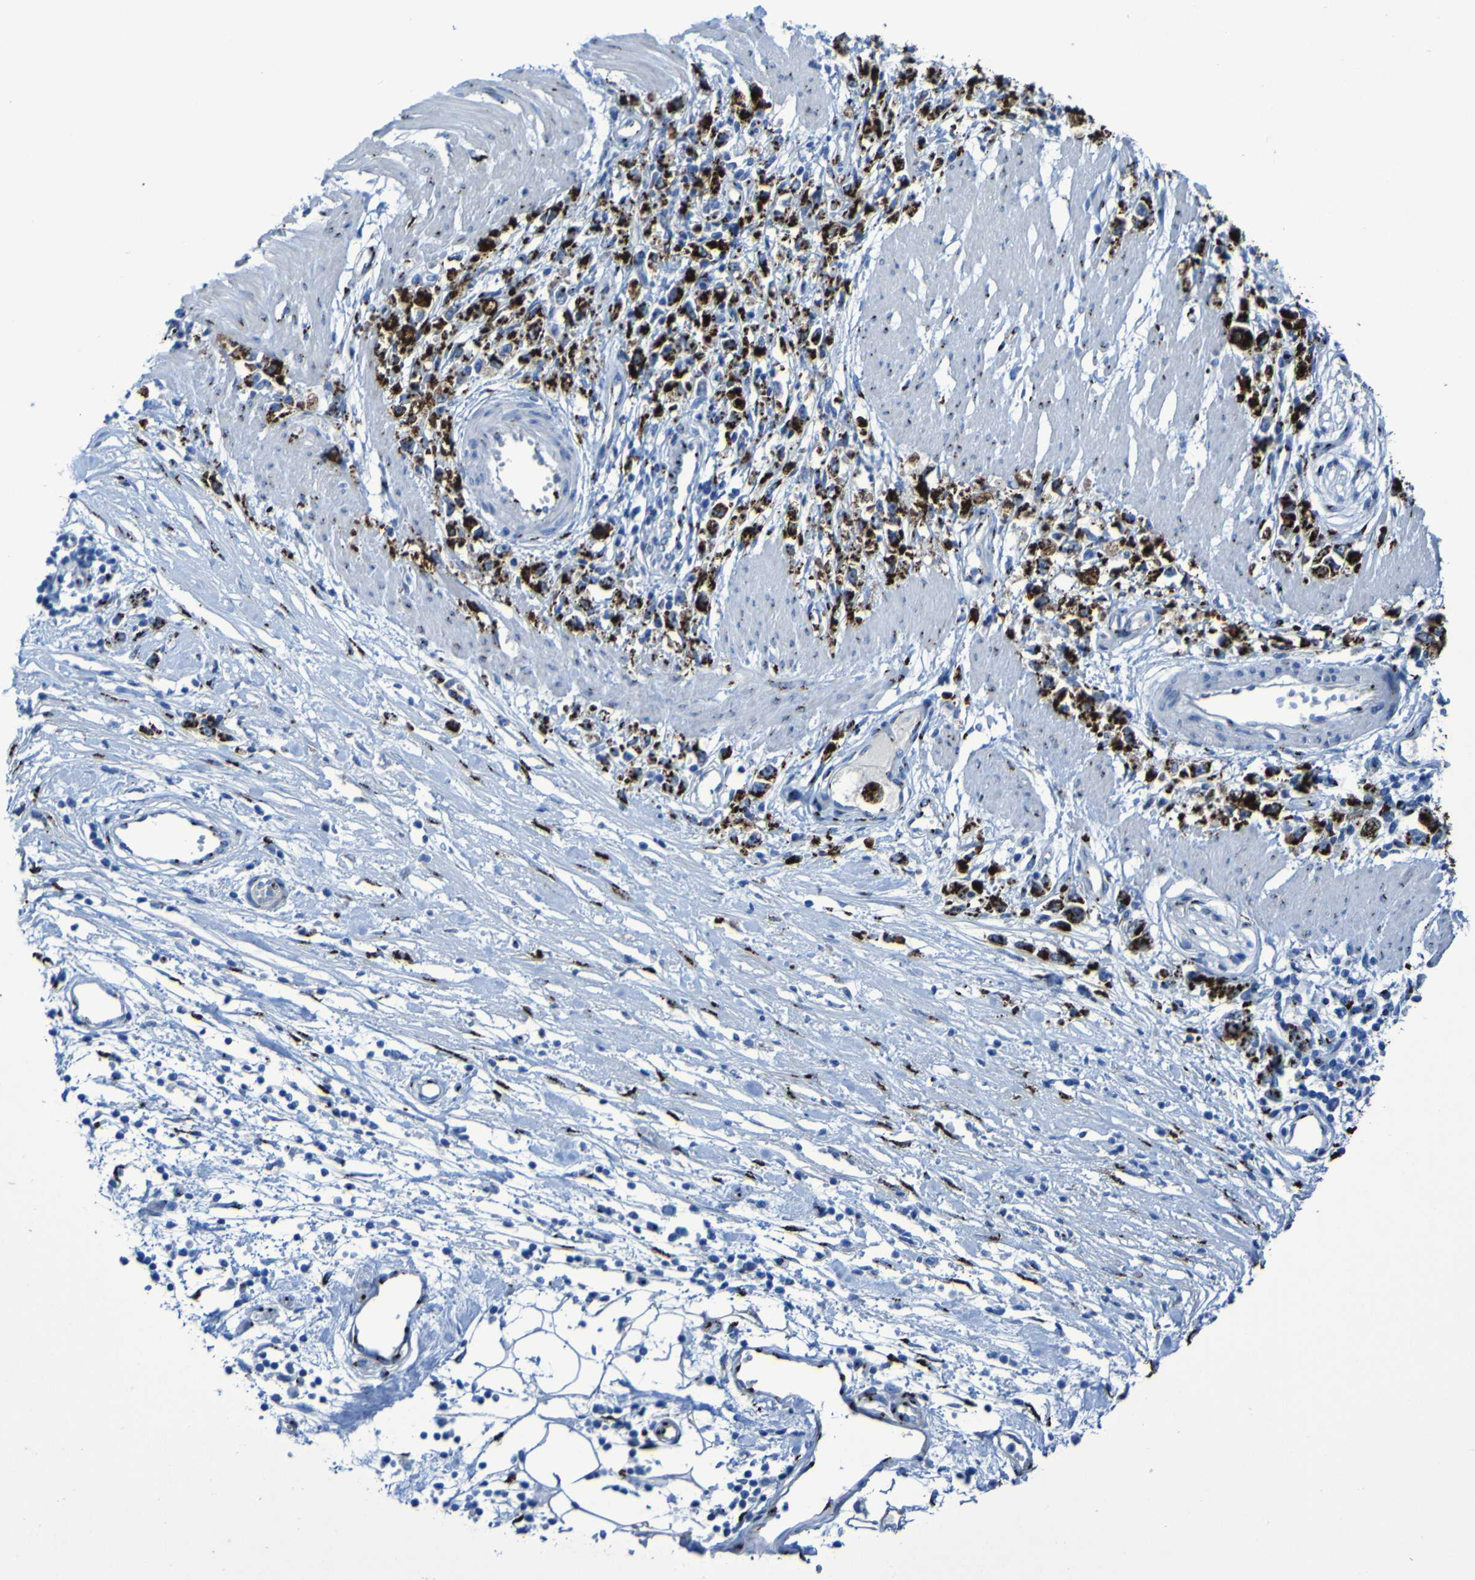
{"staining": {"intensity": "strong", "quantity": ">75%", "location": "cytoplasmic/membranous"}, "tissue": "stomach cancer", "cell_type": "Tumor cells", "image_type": "cancer", "snomed": [{"axis": "morphology", "description": "Adenocarcinoma, NOS"}, {"axis": "topography", "description": "Stomach"}], "caption": "A brown stain labels strong cytoplasmic/membranous staining of a protein in human stomach cancer (adenocarcinoma) tumor cells.", "gene": "GOLM1", "patient": {"sex": "female", "age": 59}}